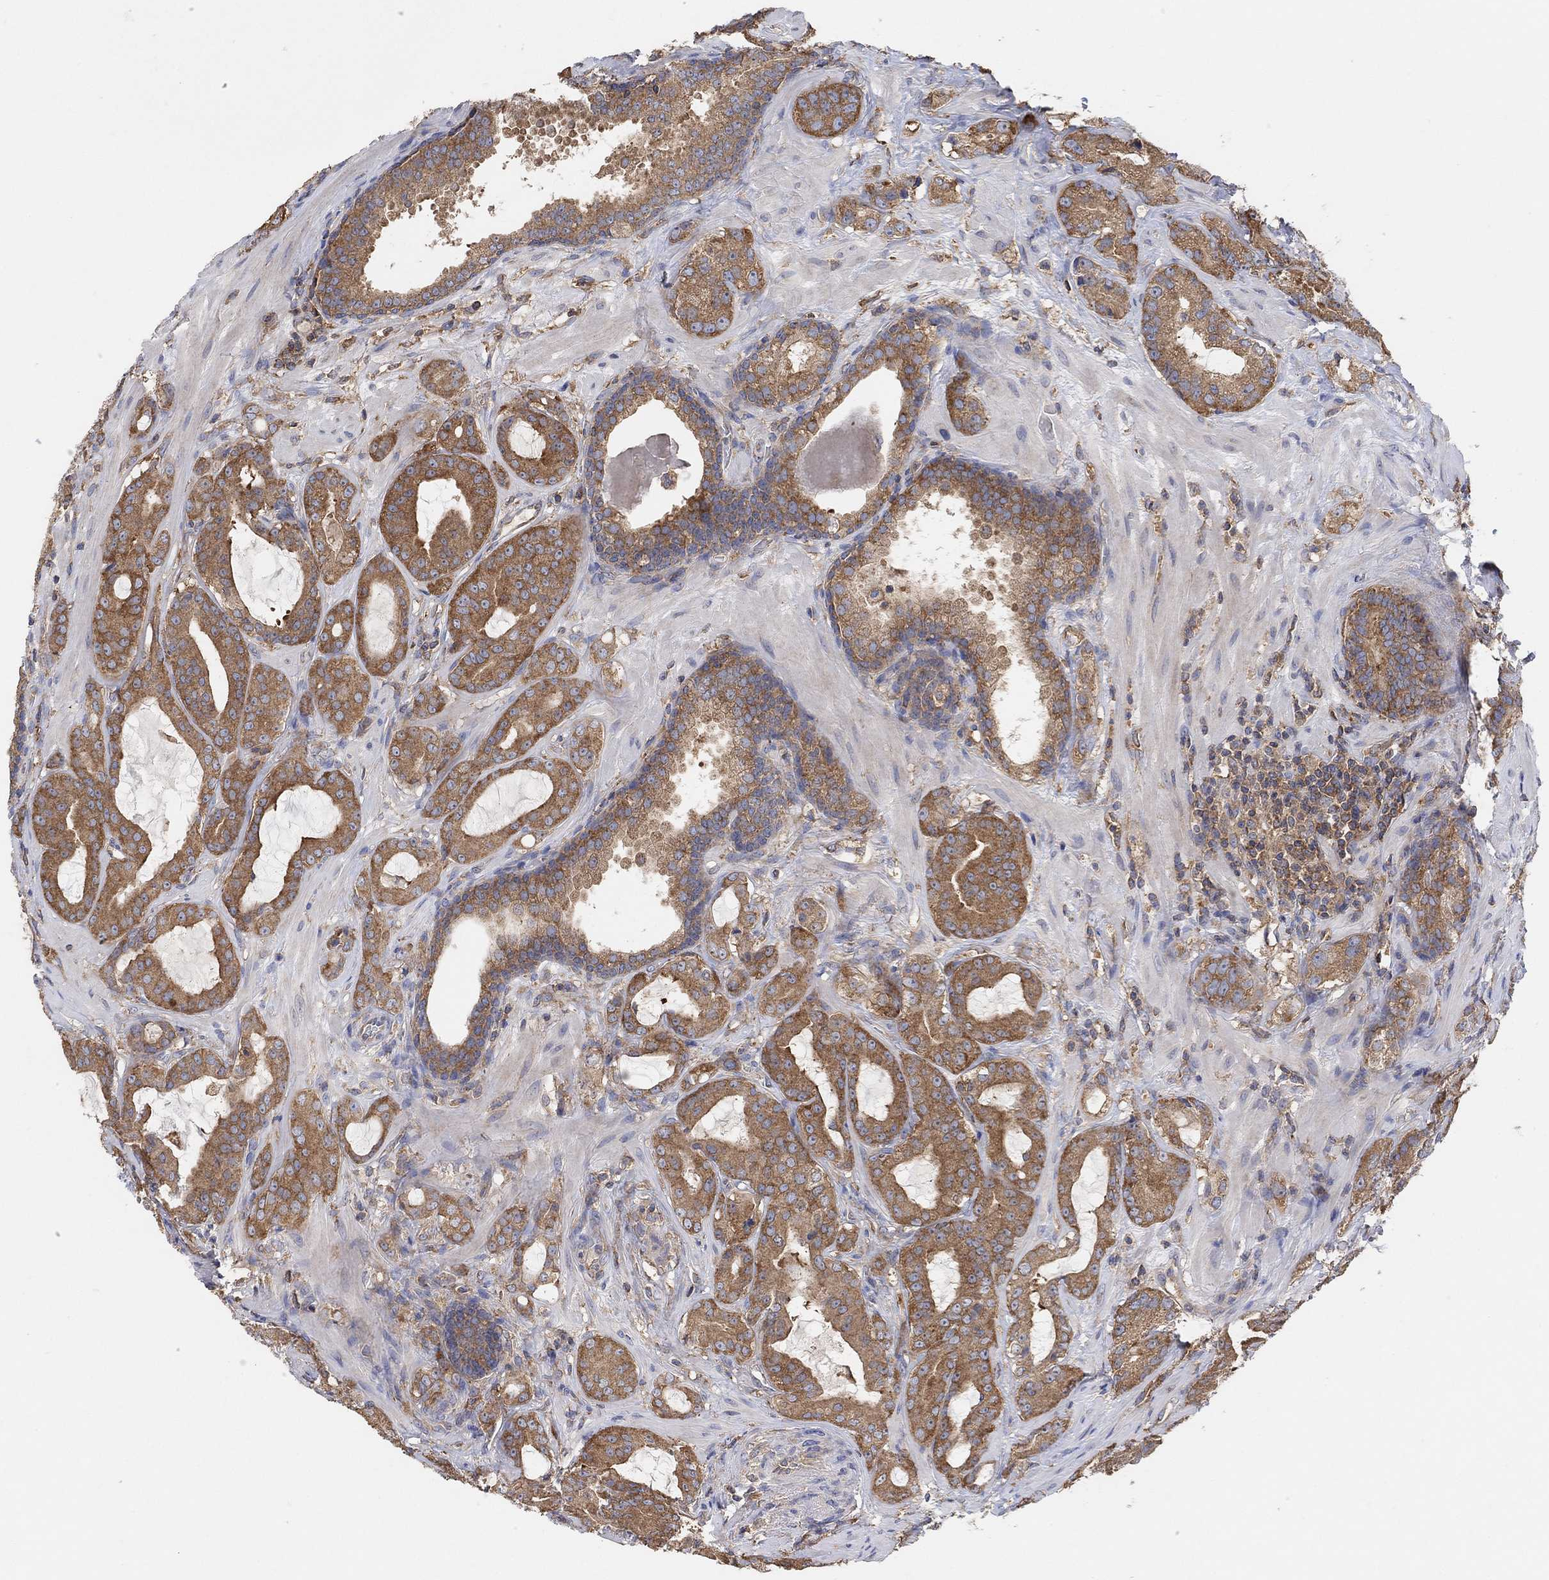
{"staining": {"intensity": "moderate", "quantity": ">75%", "location": "cytoplasmic/membranous"}, "tissue": "prostate cancer", "cell_type": "Tumor cells", "image_type": "cancer", "snomed": [{"axis": "morphology", "description": "Adenocarcinoma, NOS"}, {"axis": "topography", "description": "Prostate"}], "caption": "This is an image of immunohistochemistry staining of prostate cancer (adenocarcinoma), which shows moderate staining in the cytoplasmic/membranous of tumor cells.", "gene": "BLOC1S3", "patient": {"sex": "male", "age": 69}}